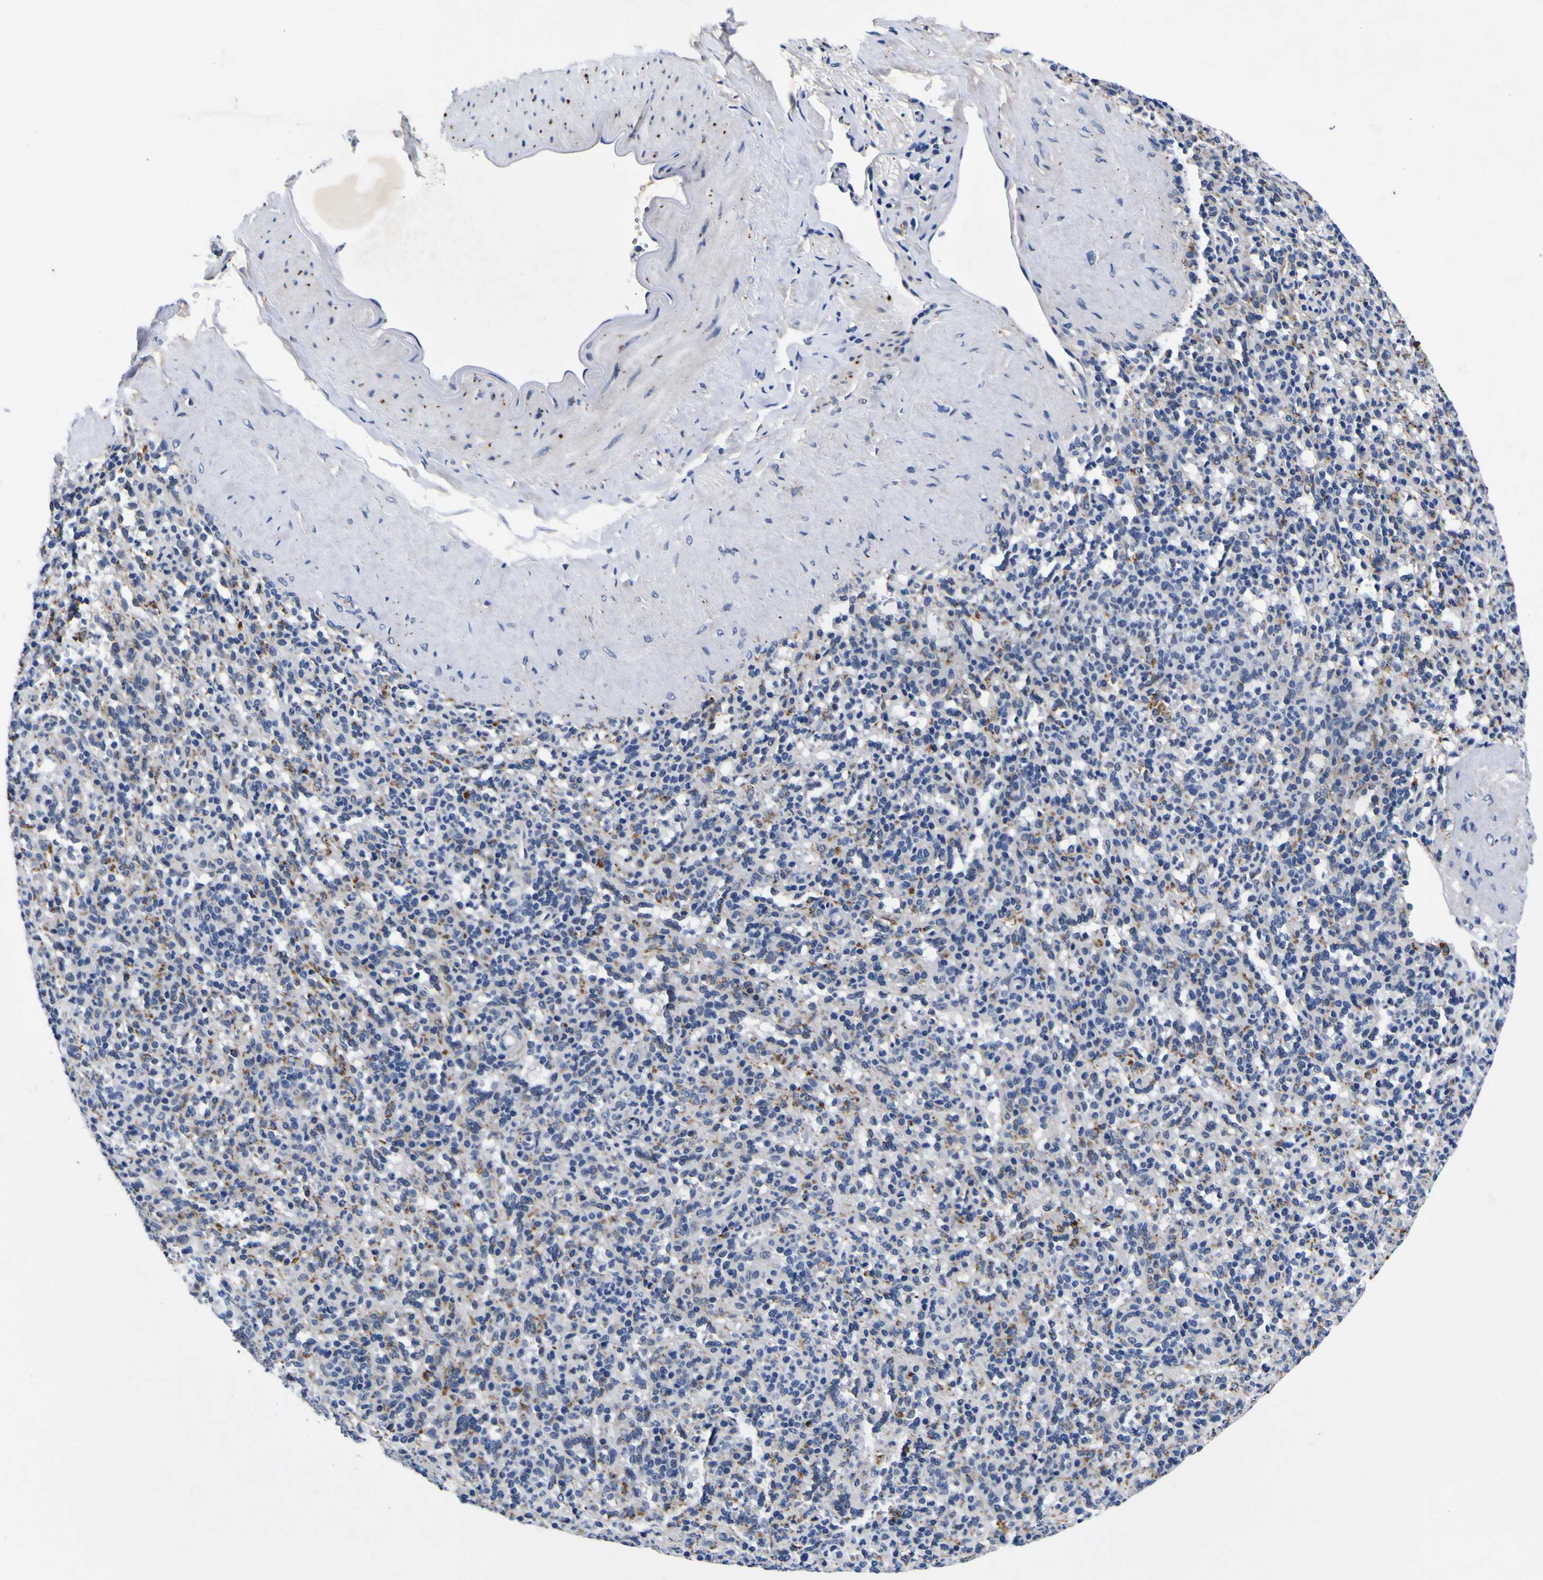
{"staining": {"intensity": "moderate", "quantity": "<25%", "location": "cytoplasmic/membranous"}, "tissue": "spleen", "cell_type": "Cells in red pulp", "image_type": "normal", "snomed": [{"axis": "morphology", "description": "Normal tissue, NOS"}, {"axis": "topography", "description": "Spleen"}], "caption": "Immunohistochemical staining of normal spleen shows moderate cytoplasmic/membranous protein staining in approximately <25% of cells in red pulp.", "gene": "IGFLR1", "patient": {"sex": "male", "age": 36}}